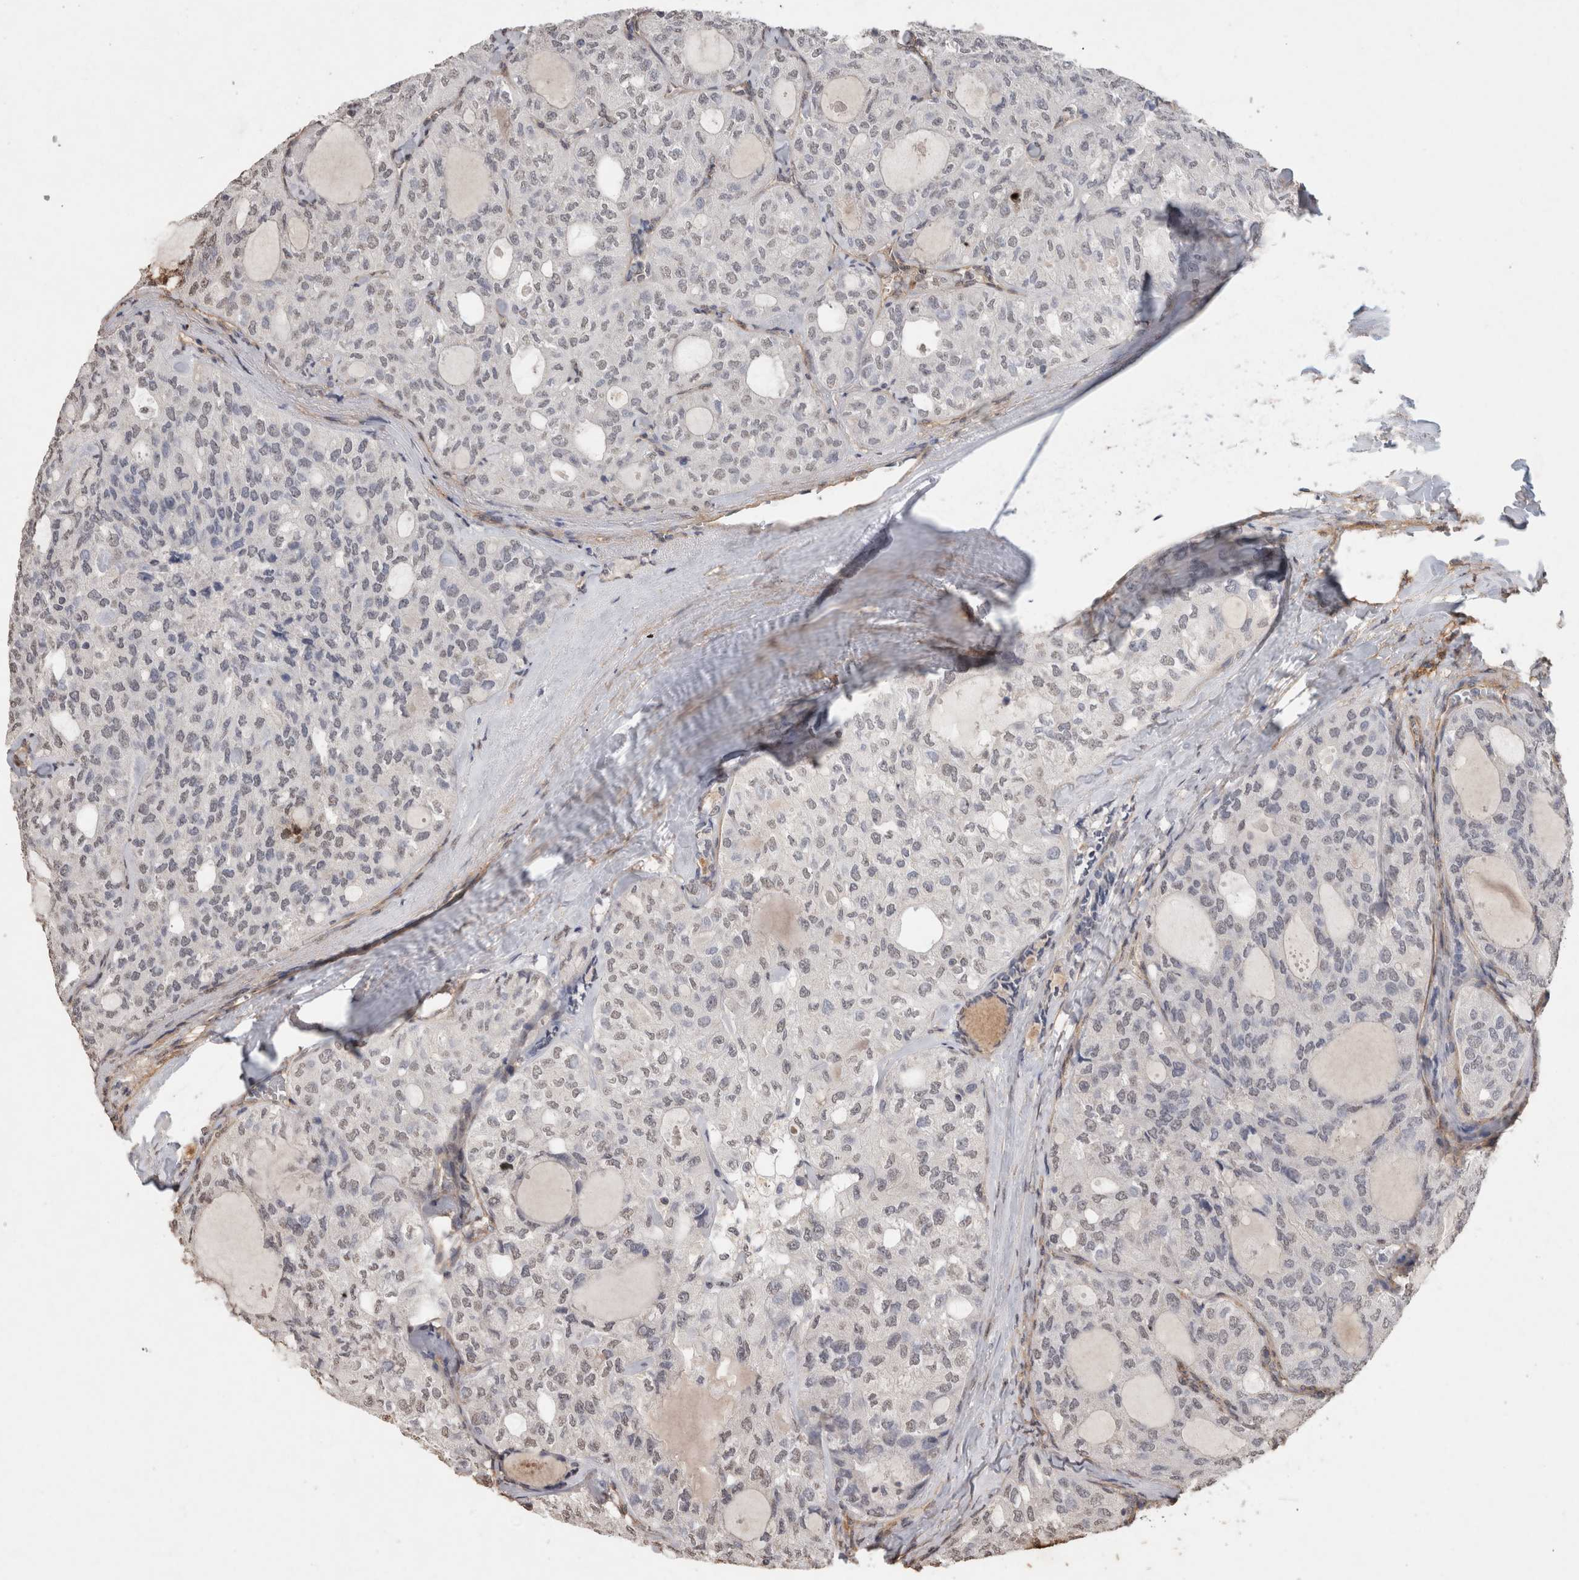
{"staining": {"intensity": "negative", "quantity": "none", "location": "none"}, "tissue": "thyroid cancer", "cell_type": "Tumor cells", "image_type": "cancer", "snomed": [{"axis": "morphology", "description": "Follicular adenoma carcinoma, NOS"}, {"axis": "topography", "description": "Thyroid gland"}], "caption": "This is a photomicrograph of immunohistochemistry (IHC) staining of thyroid cancer (follicular adenoma carcinoma), which shows no staining in tumor cells.", "gene": "RECK", "patient": {"sex": "male", "age": 75}}